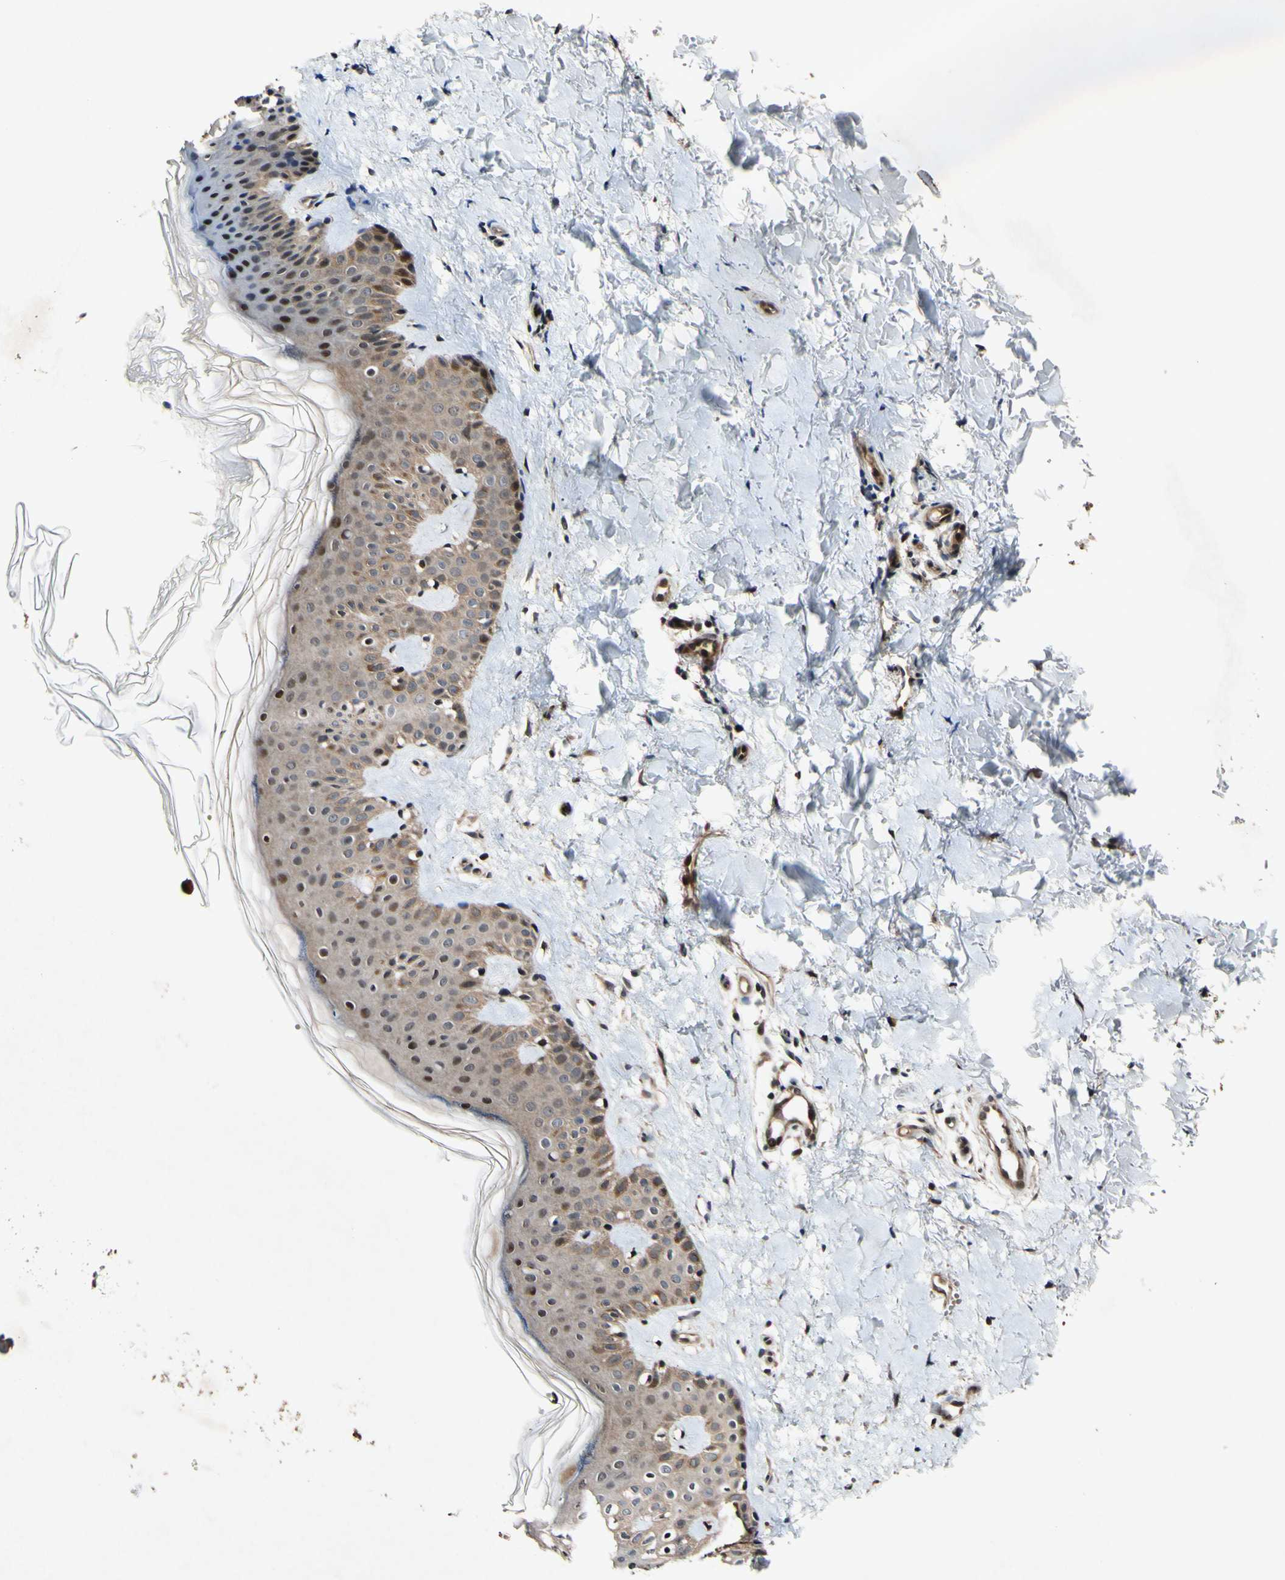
{"staining": {"intensity": "moderate", "quantity": ">75%", "location": "cytoplasmic/membranous"}, "tissue": "skin", "cell_type": "Fibroblasts", "image_type": "normal", "snomed": [{"axis": "morphology", "description": "Normal tissue, NOS"}, {"axis": "topography", "description": "Skin"}], "caption": "High-power microscopy captured an immunohistochemistry (IHC) photomicrograph of normal skin, revealing moderate cytoplasmic/membranous expression in about >75% of fibroblasts.", "gene": "CSNK1E", "patient": {"sex": "male", "age": 67}}